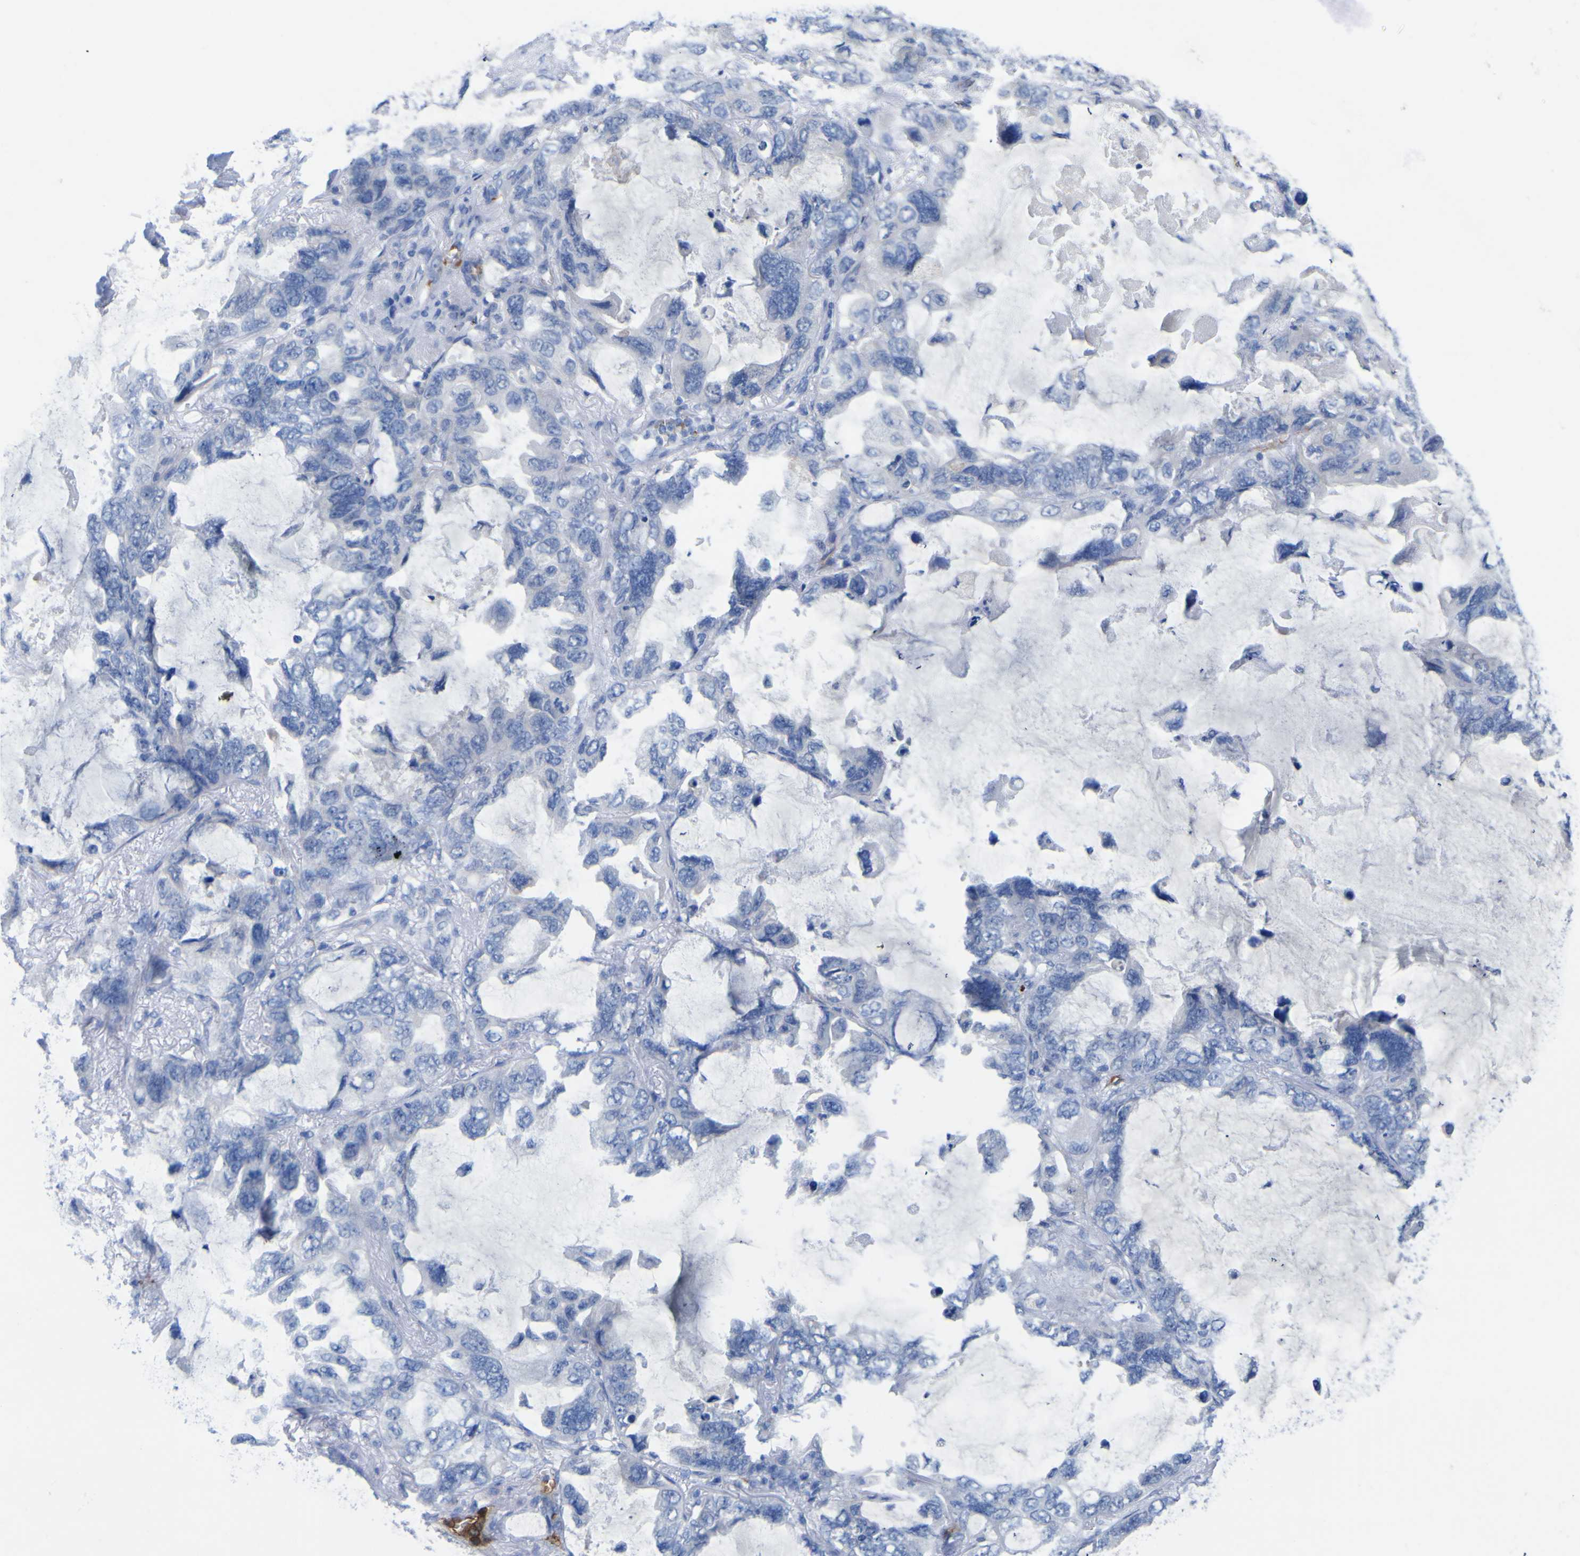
{"staining": {"intensity": "negative", "quantity": "none", "location": "none"}, "tissue": "lung cancer", "cell_type": "Tumor cells", "image_type": "cancer", "snomed": [{"axis": "morphology", "description": "Squamous cell carcinoma, NOS"}, {"axis": "topography", "description": "Lung"}], "caption": "Tumor cells are negative for protein expression in human lung squamous cell carcinoma.", "gene": "GCM1", "patient": {"sex": "female", "age": 73}}